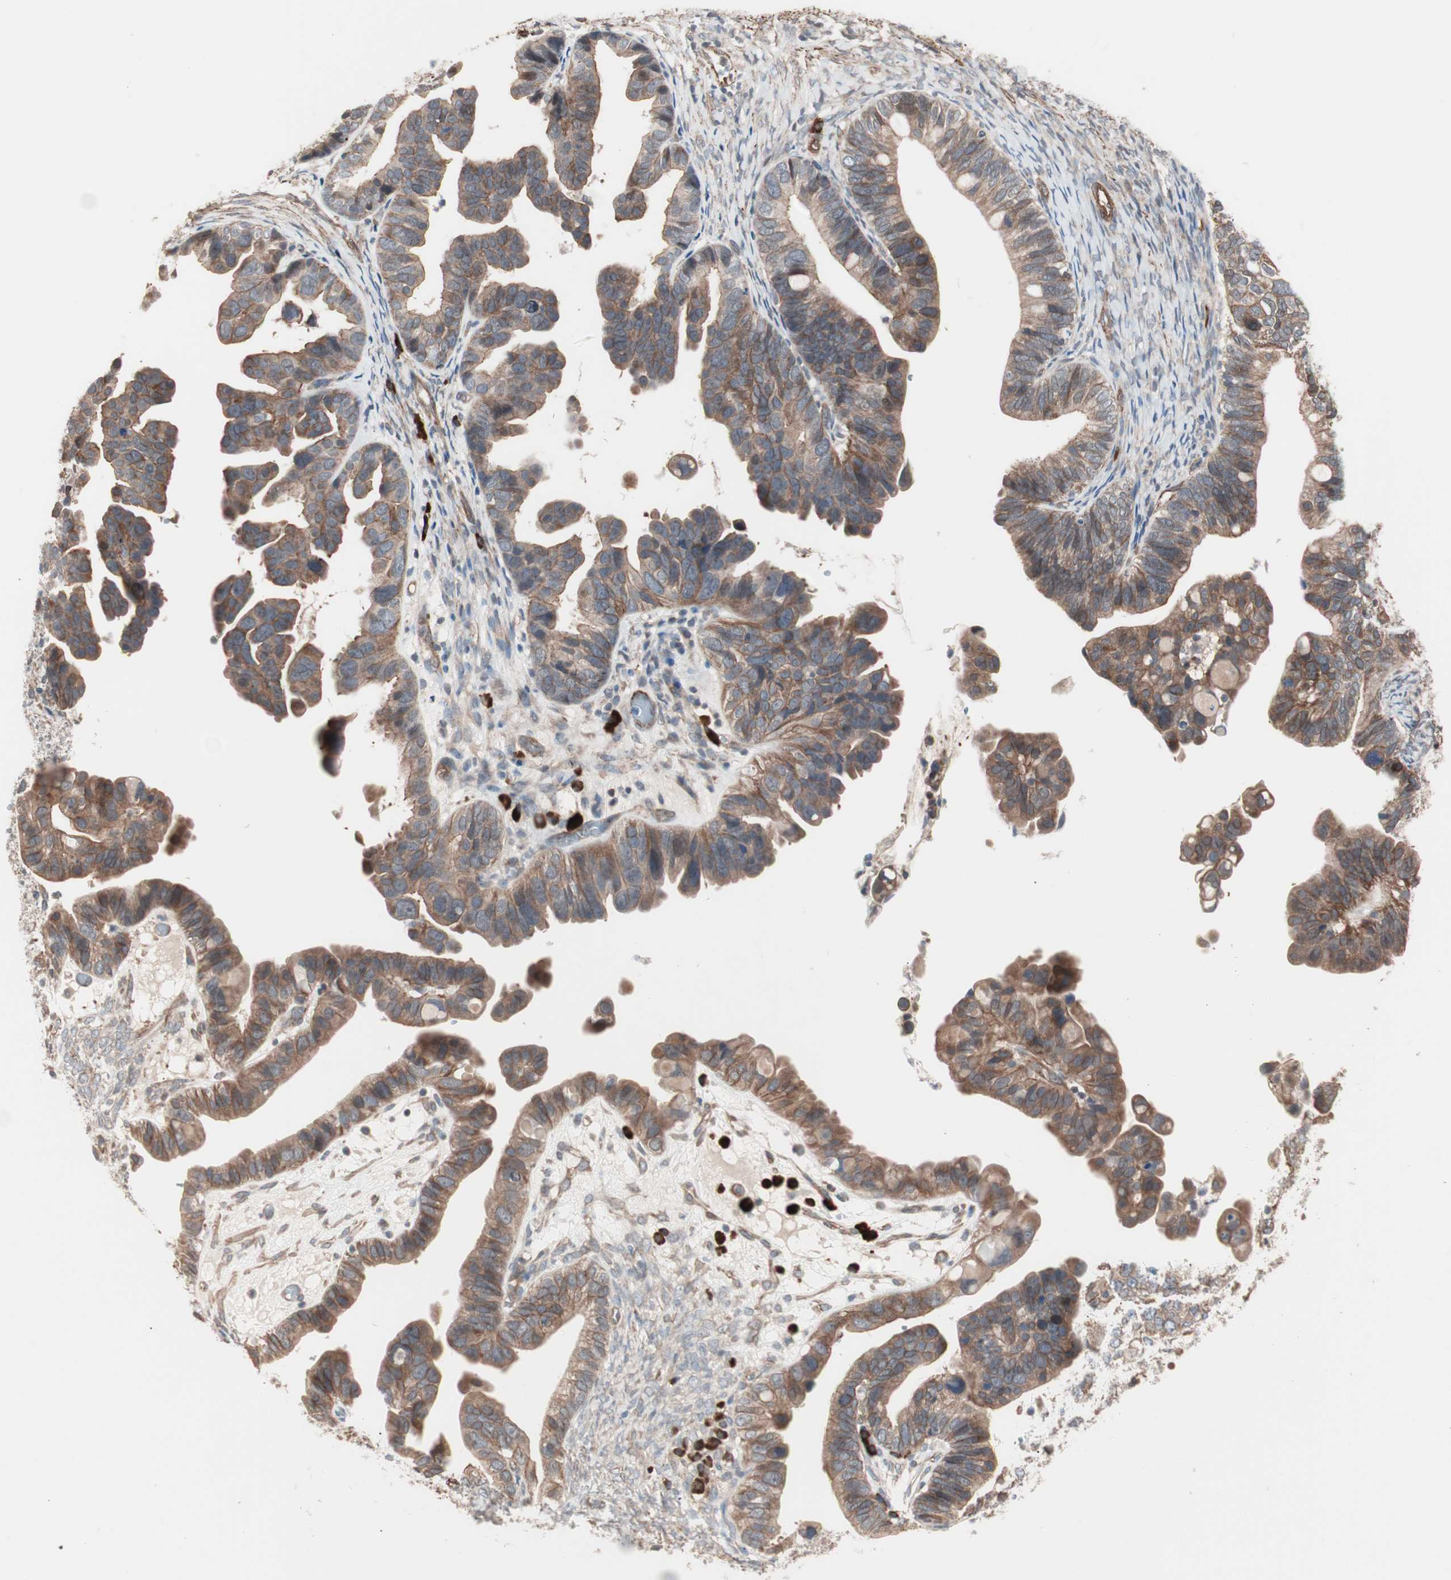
{"staining": {"intensity": "moderate", "quantity": ">75%", "location": "cytoplasmic/membranous"}, "tissue": "ovarian cancer", "cell_type": "Tumor cells", "image_type": "cancer", "snomed": [{"axis": "morphology", "description": "Cystadenocarcinoma, serous, NOS"}, {"axis": "topography", "description": "Ovary"}], "caption": "Brown immunohistochemical staining in serous cystadenocarcinoma (ovarian) reveals moderate cytoplasmic/membranous staining in approximately >75% of tumor cells.", "gene": "ALG5", "patient": {"sex": "female", "age": 56}}